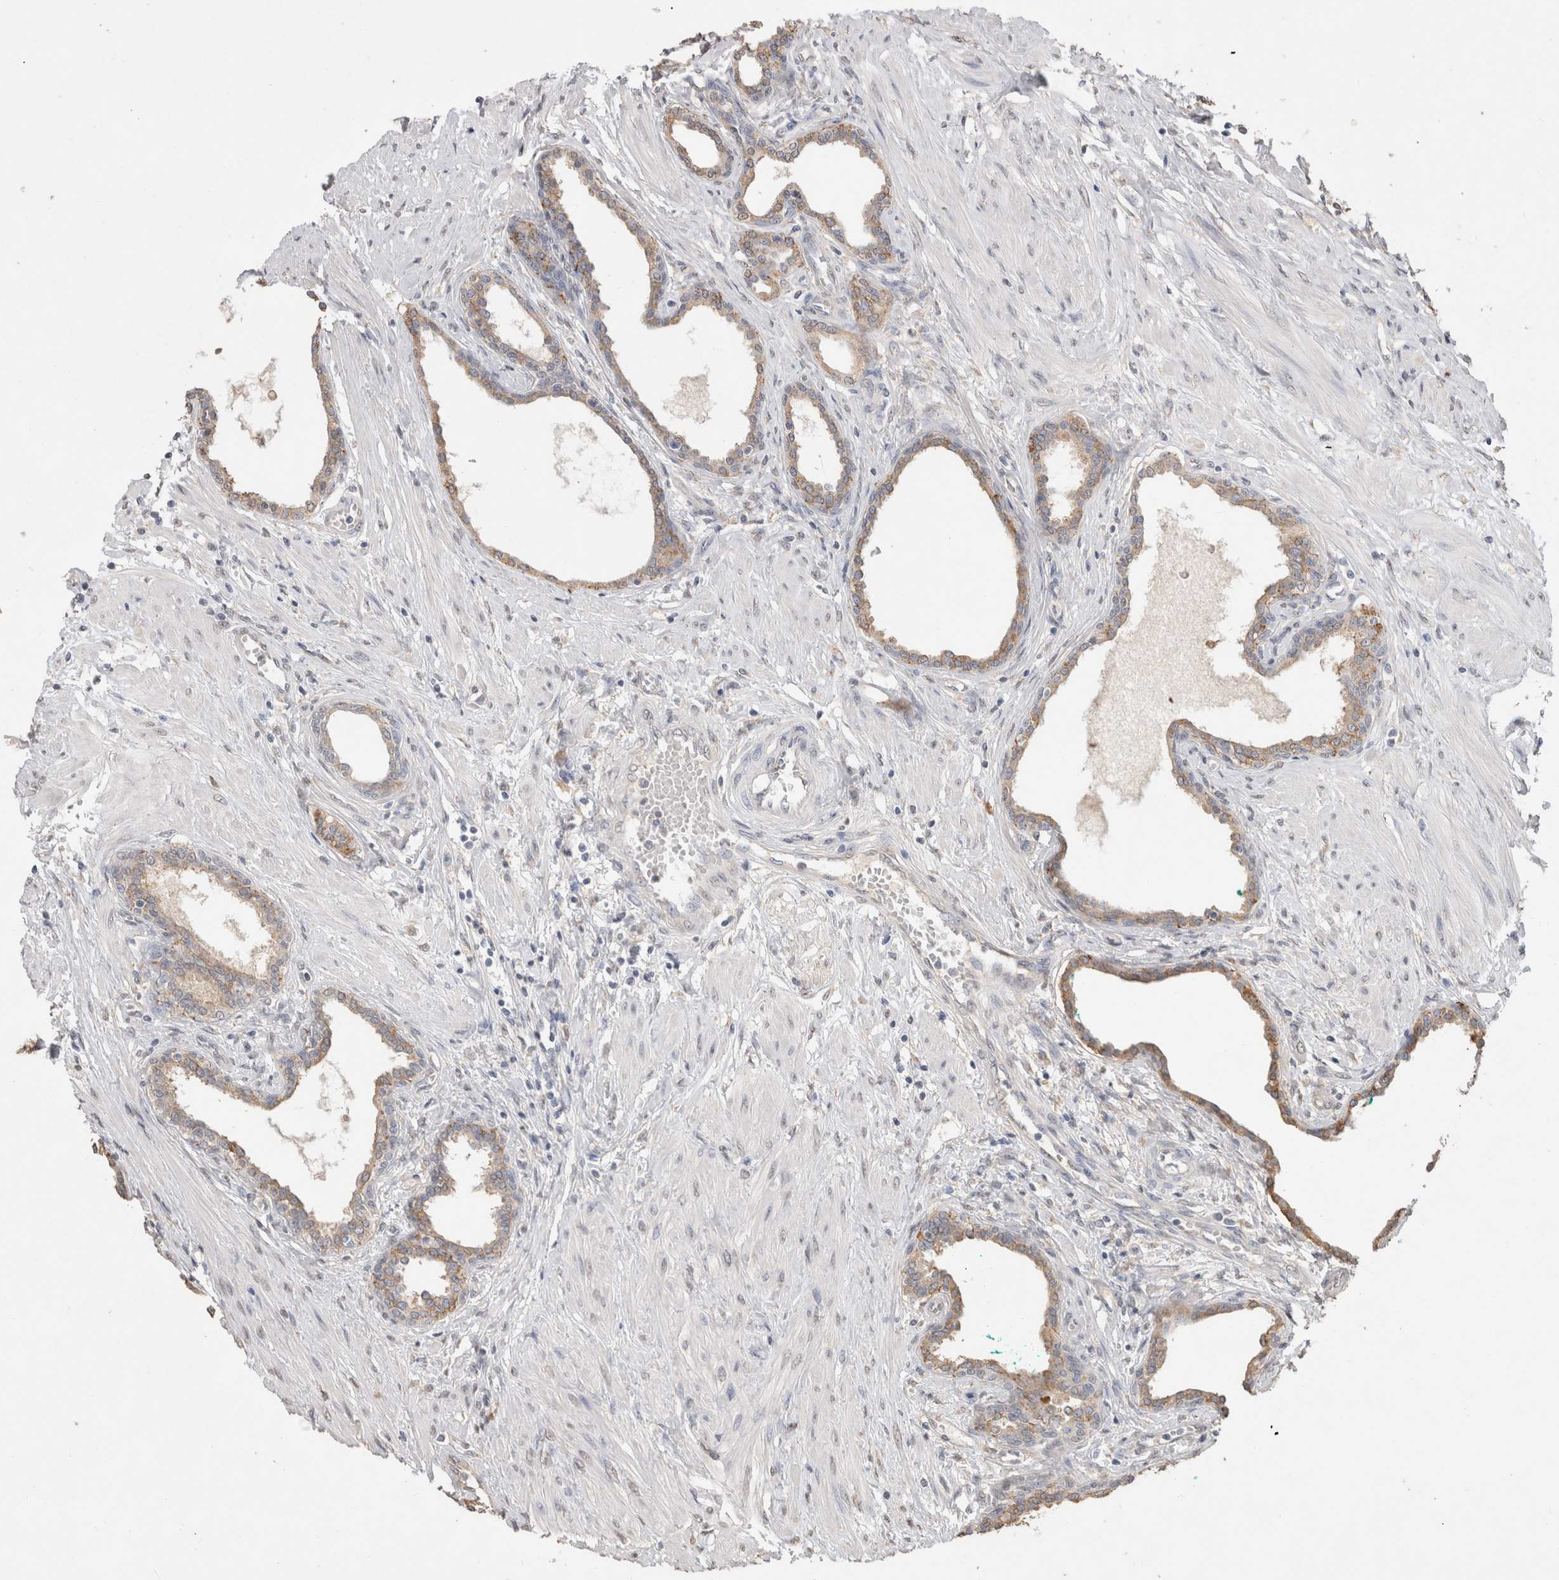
{"staining": {"intensity": "moderate", "quantity": ">75%", "location": "cytoplasmic/membranous"}, "tissue": "prostate cancer", "cell_type": "Tumor cells", "image_type": "cancer", "snomed": [{"axis": "morphology", "description": "Adenocarcinoma, High grade"}, {"axis": "topography", "description": "Prostate"}], "caption": "Tumor cells reveal moderate cytoplasmic/membranous expression in approximately >75% of cells in prostate cancer (high-grade adenocarcinoma). (Brightfield microscopy of DAB IHC at high magnification).", "gene": "NAALADL2", "patient": {"sex": "male", "age": 52}}